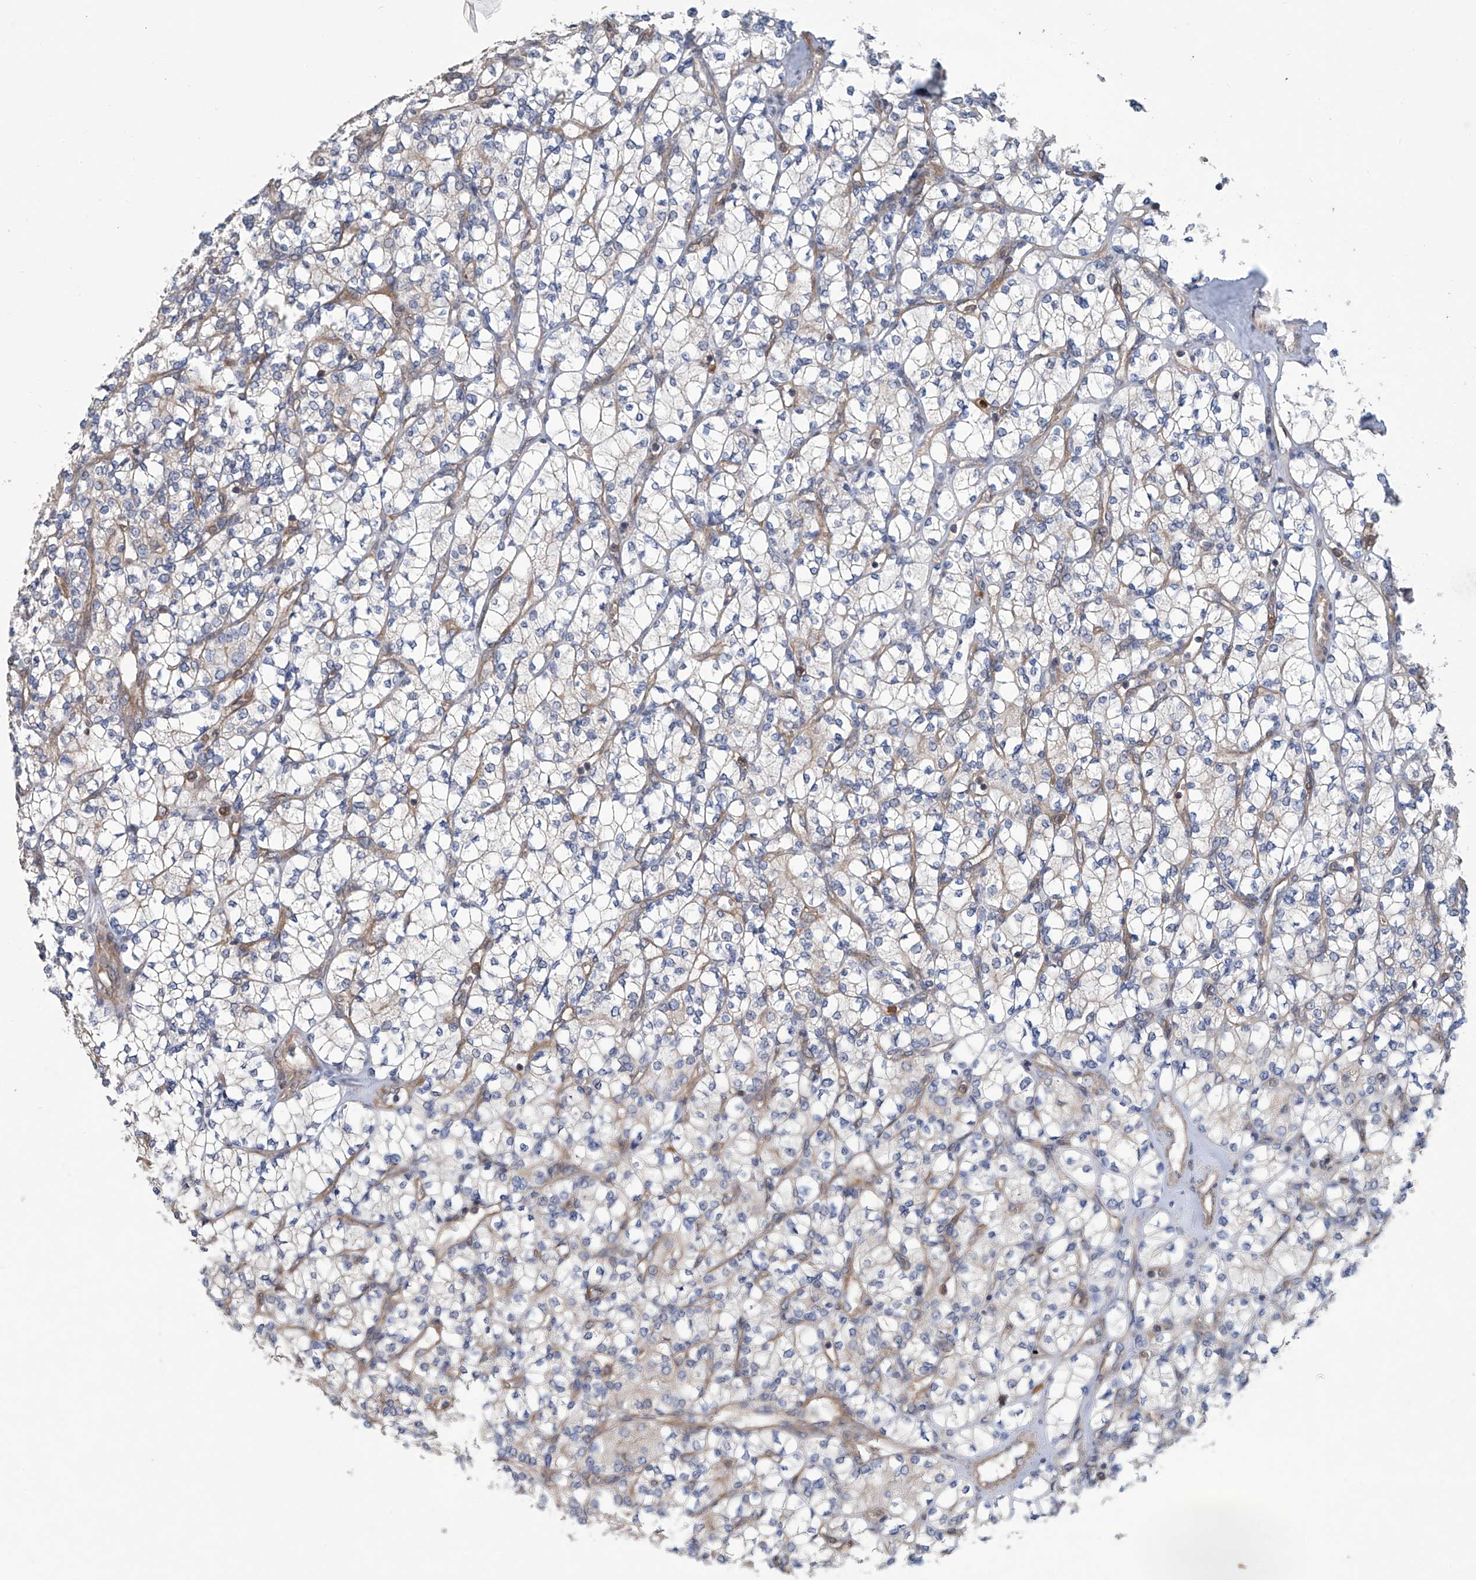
{"staining": {"intensity": "negative", "quantity": "none", "location": "none"}, "tissue": "renal cancer", "cell_type": "Tumor cells", "image_type": "cancer", "snomed": [{"axis": "morphology", "description": "Adenocarcinoma, NOS"}, {"axis": "topography", "description": "Kidney"}], "caption": "A micrograph of renal adenocarcinoma stained for a protein shows no brown staining in tumor cells.", "gene": "EIF2D", "patient": {"sex": "male", "age": 77}}